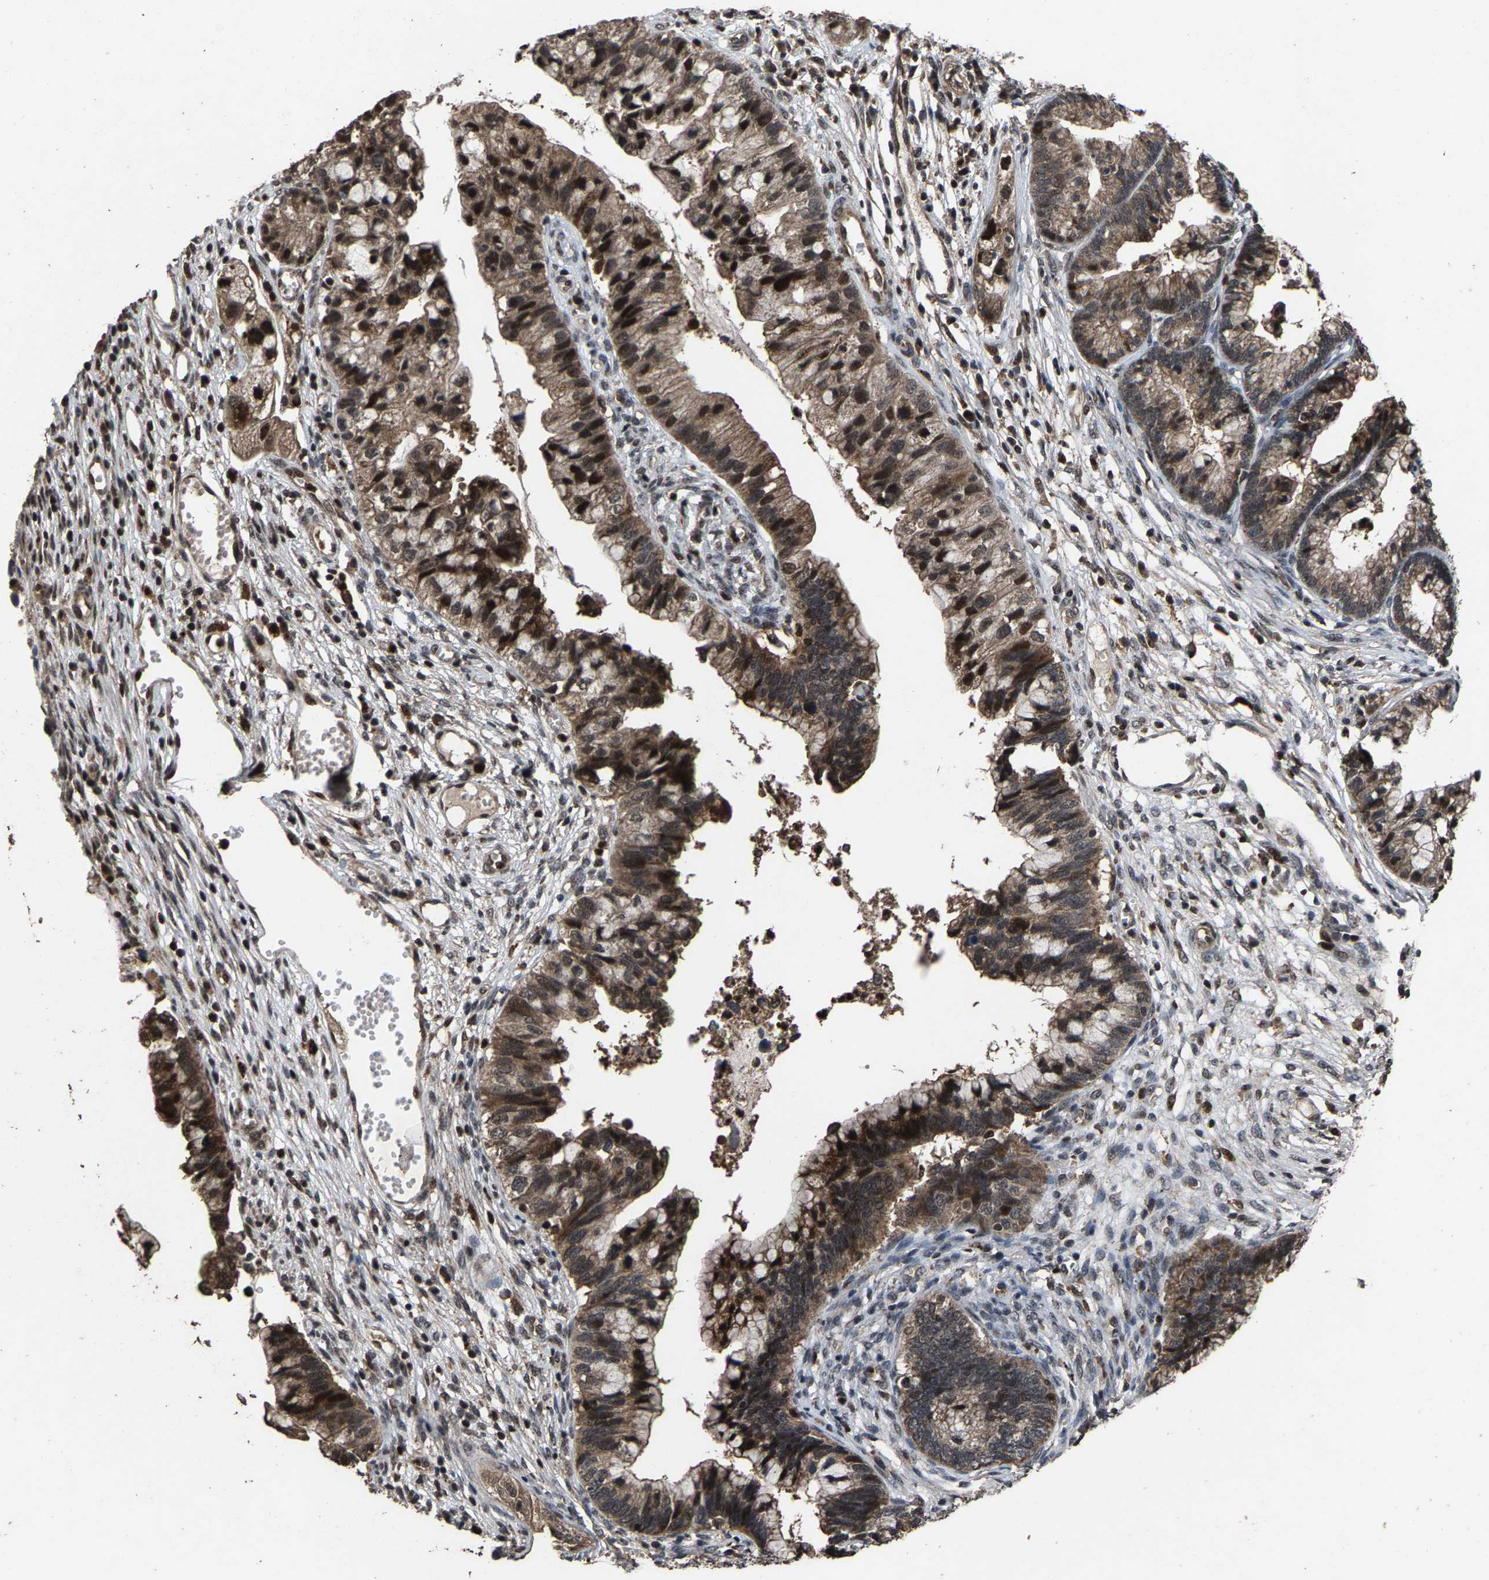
{"staining": {"intensity": "strong", "quantity": "25%-75%", "location": "cytoplasmic/membranous,nuclear"}, "tissue": "cervical cancer", "cell_type": "Tumor cells", "image_type": "cancer", "snomed": [{"axis": "morphology", "description": "Adenocarcinoma, NOS"}, {"axis": "topography", "description": "Cervix"}], "caption": "Immunohistochemistry (IHC) photomicrograph of neoplastic tissue: cervical cancer stained using IHC reveals high levels of strong protein expression localized specifically in the cytoplasmic/membranous and nuclear of tumor cells, appearing as a cytoplasmic/membranous and nuclear brown color.", "gene": "HAUS6", "patient": {"sex": "female", "age": 44}}